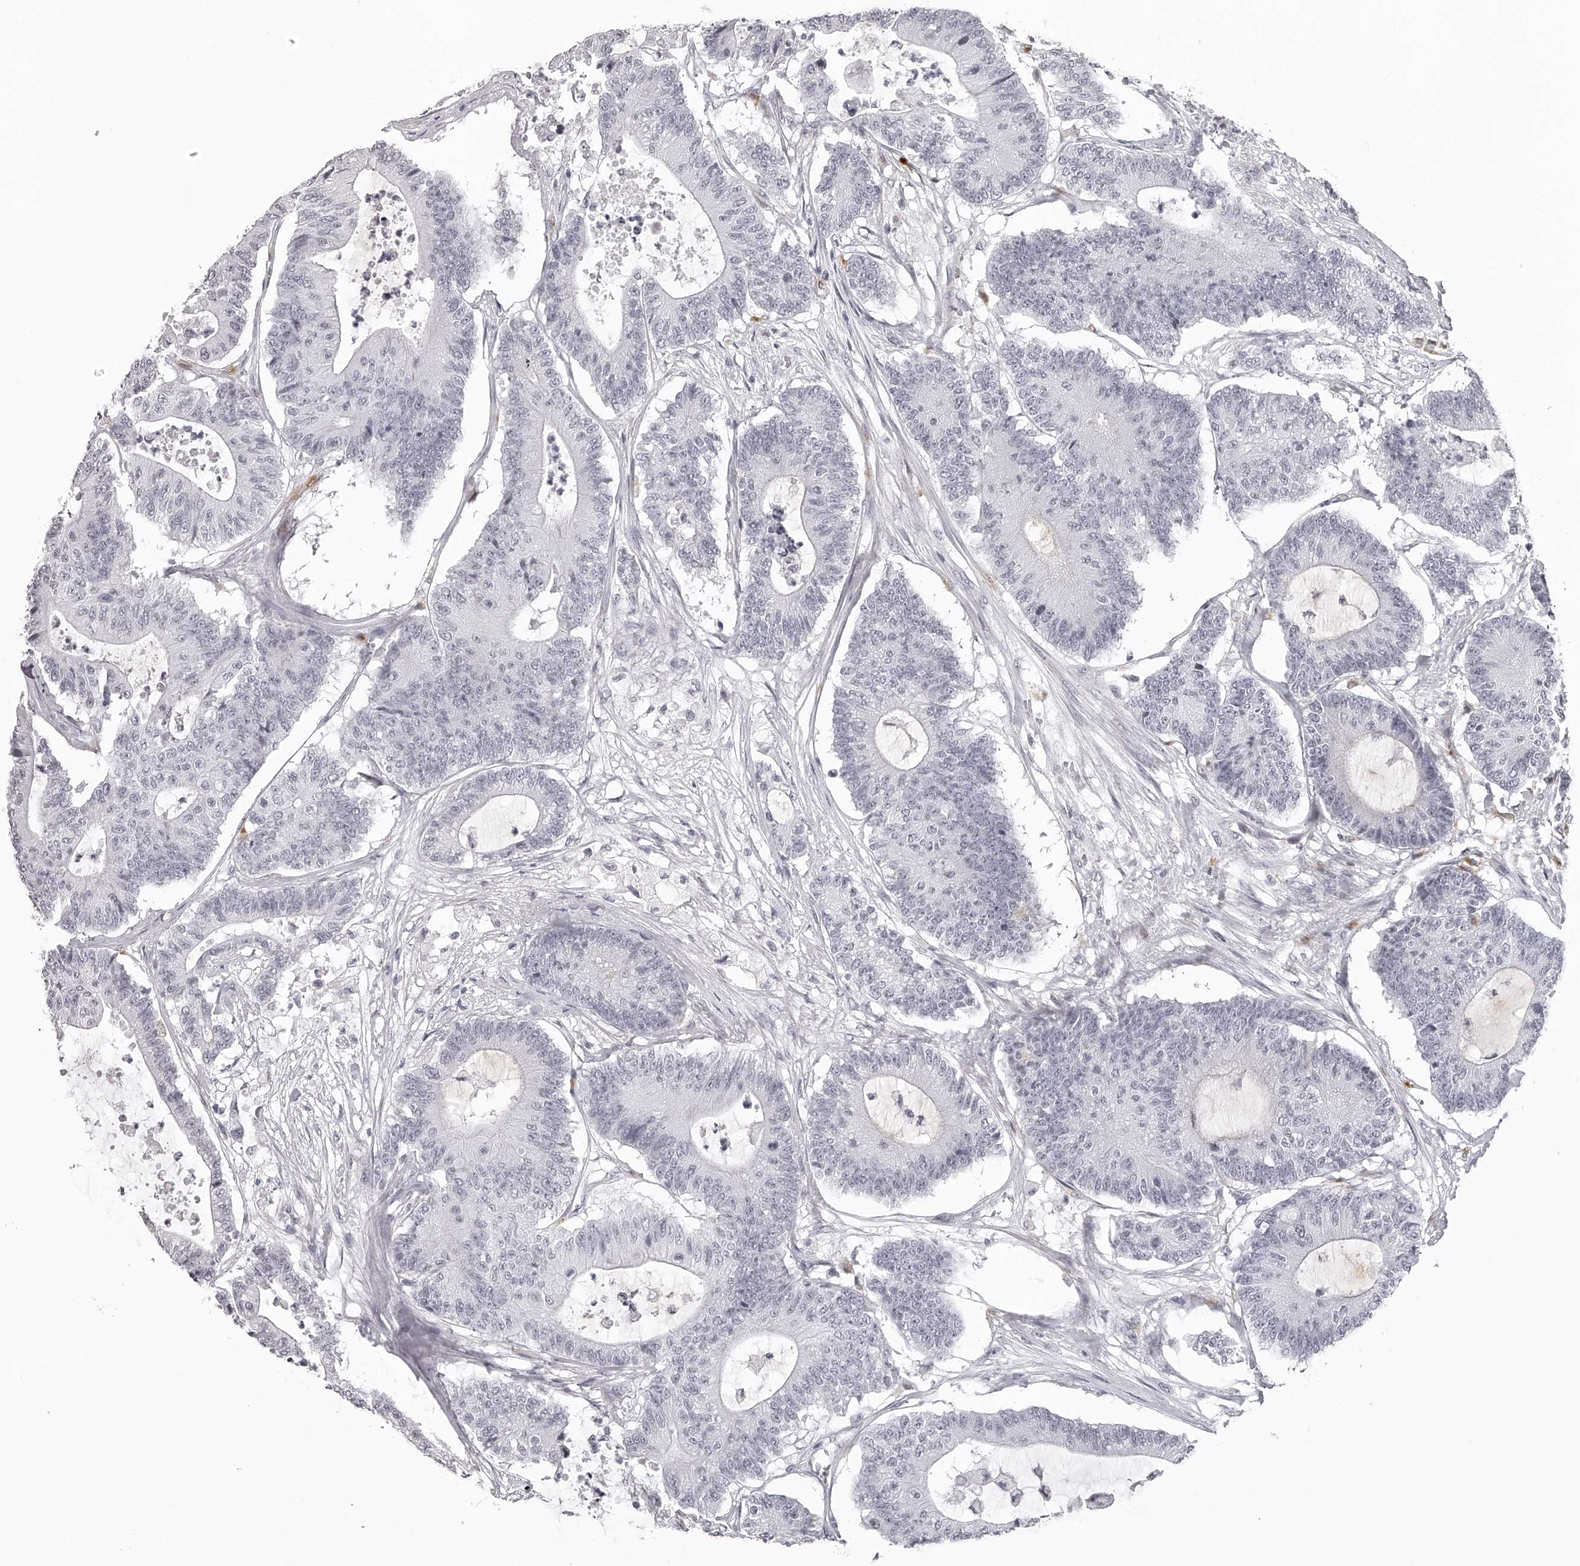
{"staining": {"intensity": "negative", "quantity": "none", "location": "none"}, "tissue": "colorectal cancer", "cell_type": "Tumor cells", "image_type": "cancer", "snomed": [{"axis": "morphology", "description": "Adenocarcinoma, NOS"}, {"axis": "topography", "description": "Colon"}], "caption": "The photomicrograph exhibits no significant expression in tumor cells of colorectal cancer (adenocarcinoma).", "gene": "RNF220", "patient": {"sex": "female", "age": 84}}